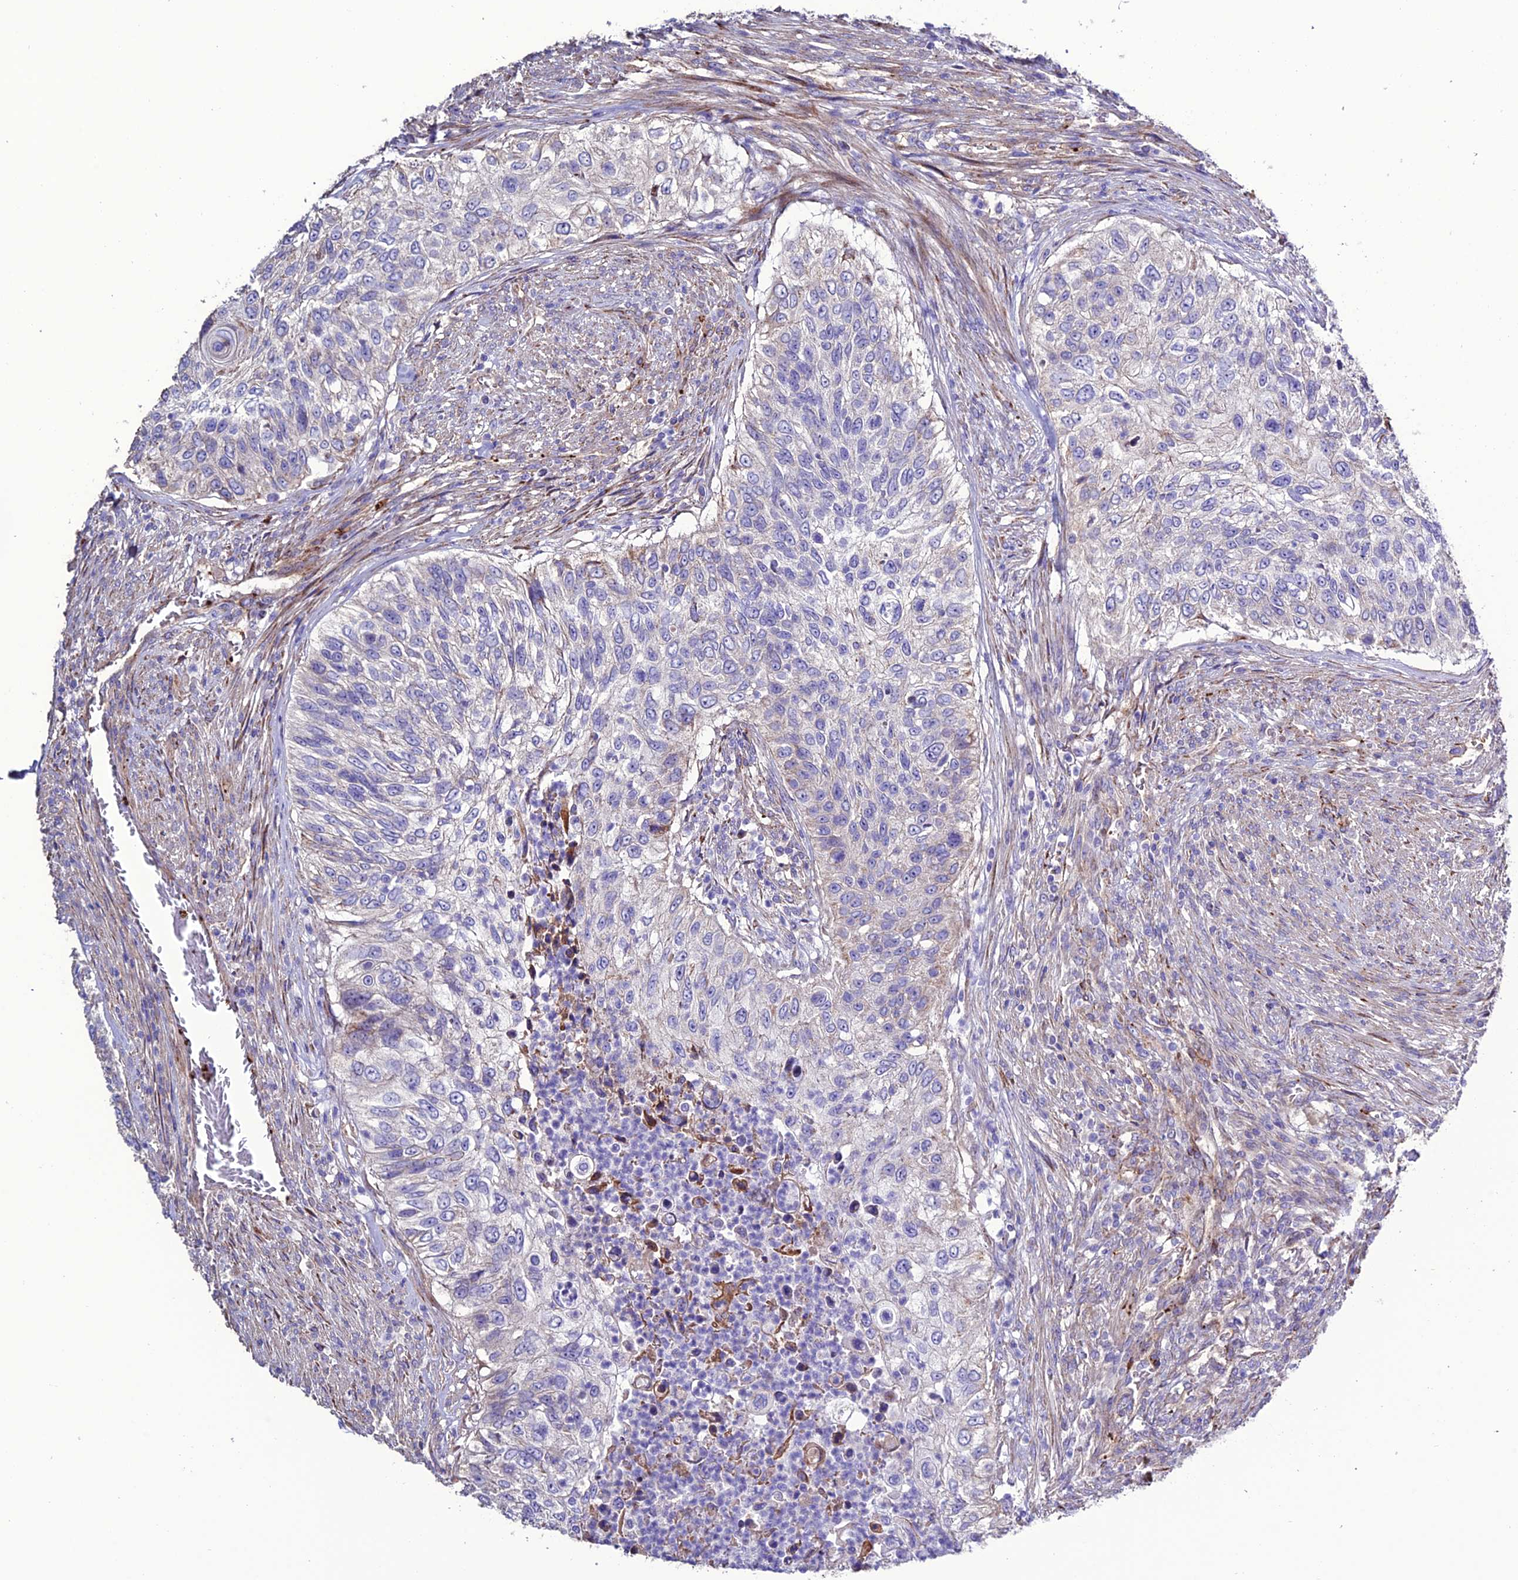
{"staining": {"intensity": "negative", "quantity": "none", "location": "none"}, "tissue": "urothelial cancer", "cell_type": "Tumor cells", "image_type": "cancer", "snomed": [{"axis": "morphology", "description": "Urothelial carcinoma, High grade"}, {"axis": "topography", "description": "Urinary bladder"}], "caption": "Immunohistochemistry (IHC) photomicrograph of urothelial carcinoma (high-grade) stained for a protein (brown), which displays no positivity in tumor cells. (DAB (3,3'-diaminobenzidine) immunohistochemistry with hematoxylin counter stain).", "gene": "REX1BD", "patient": {"sex": "female", "age": 60}}